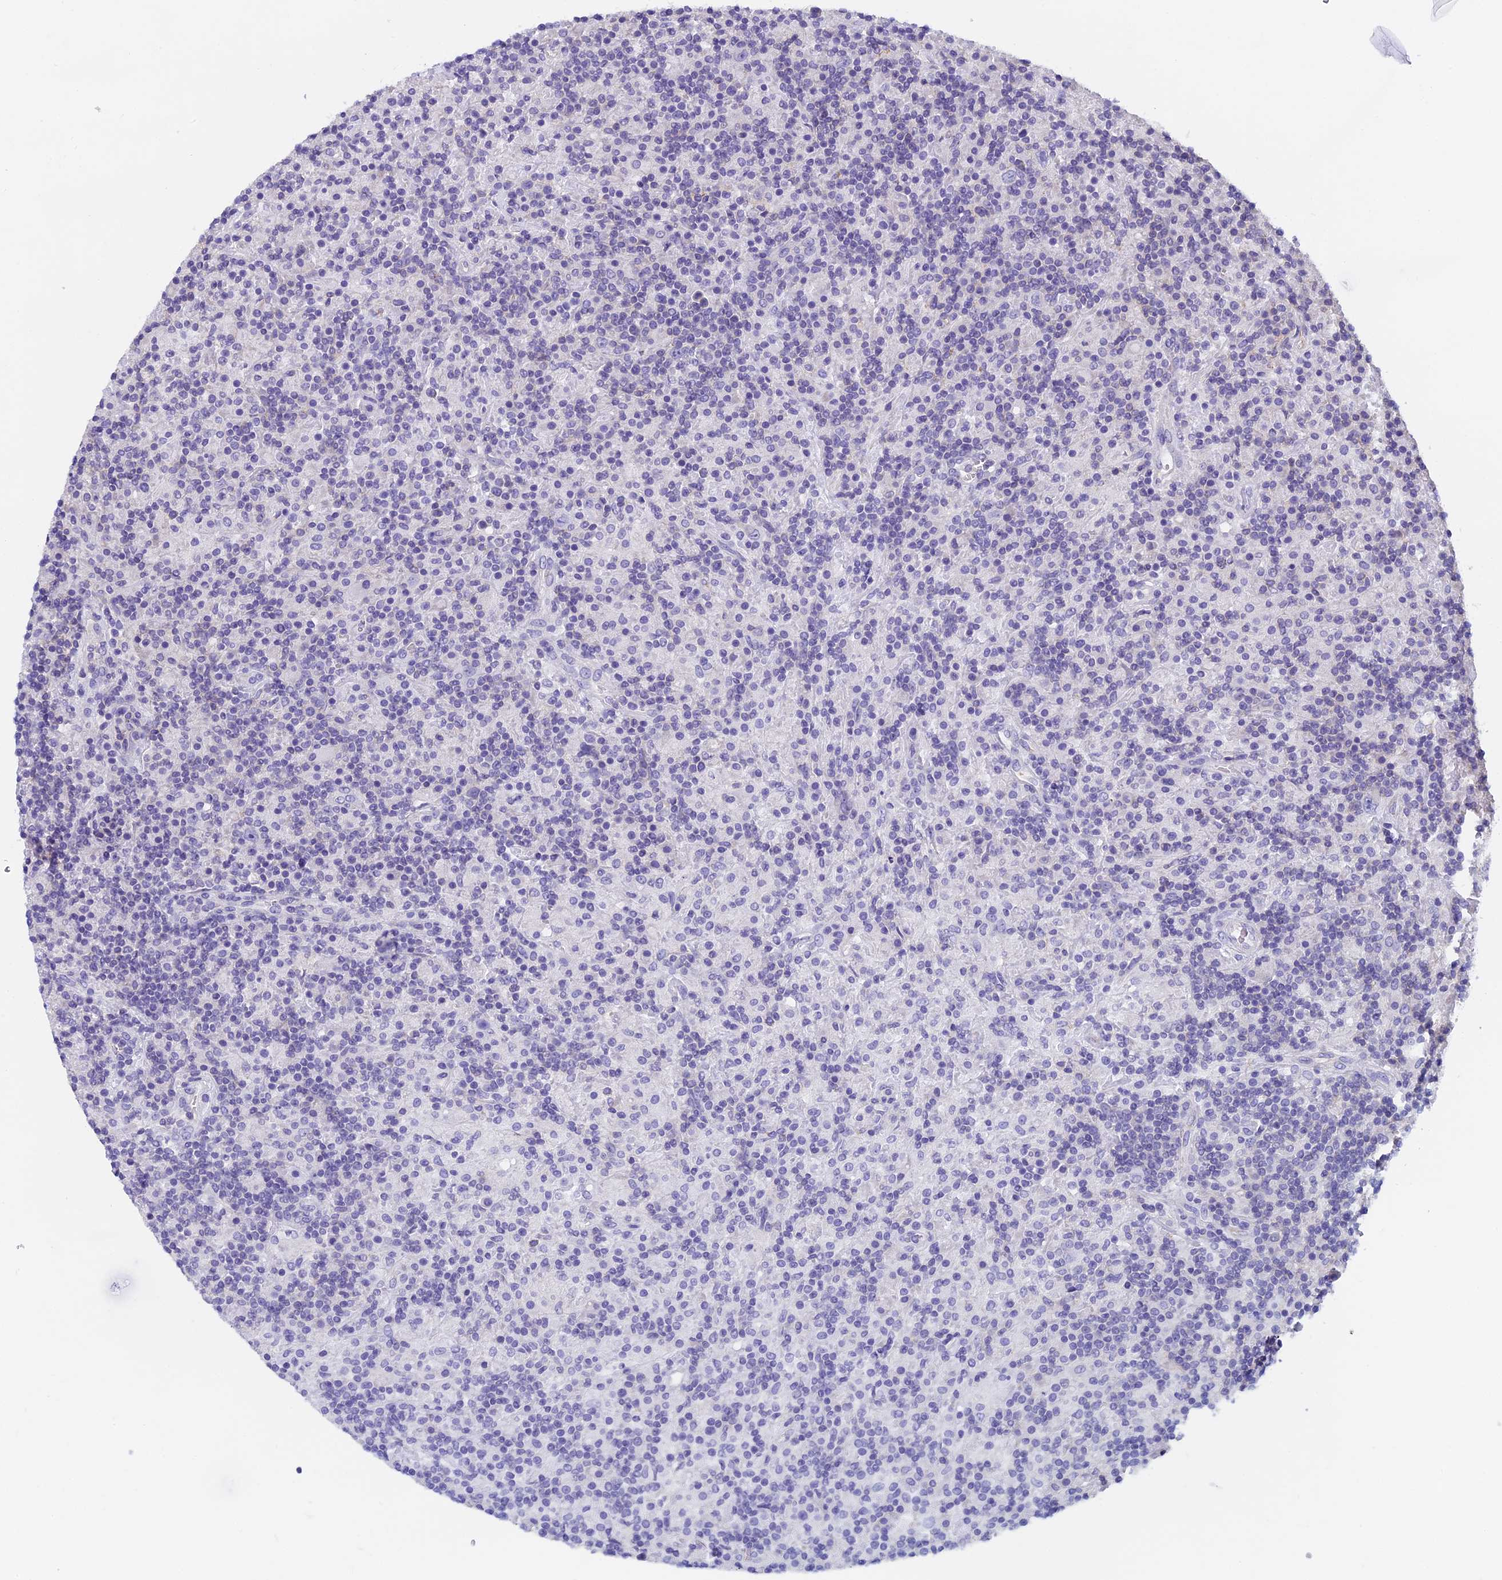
{"staining": {"intensity": "negative", "quantity": "none", "location": "none"}, "tissue": "lymphoma", "cell_type": "Tumor cells", "image_type": "cancer", "snomed": [{"axis": "morphology", "description": "Hodgkin's disease, NOS"}, {"axis": "topography", "description": "Lymph node"}], "caption": "Micrograph shows no protein expression in tumor cells of lymphoma tissue.", "gene": "CCDC153", "patient": {"sex": "male", "age": 70}}